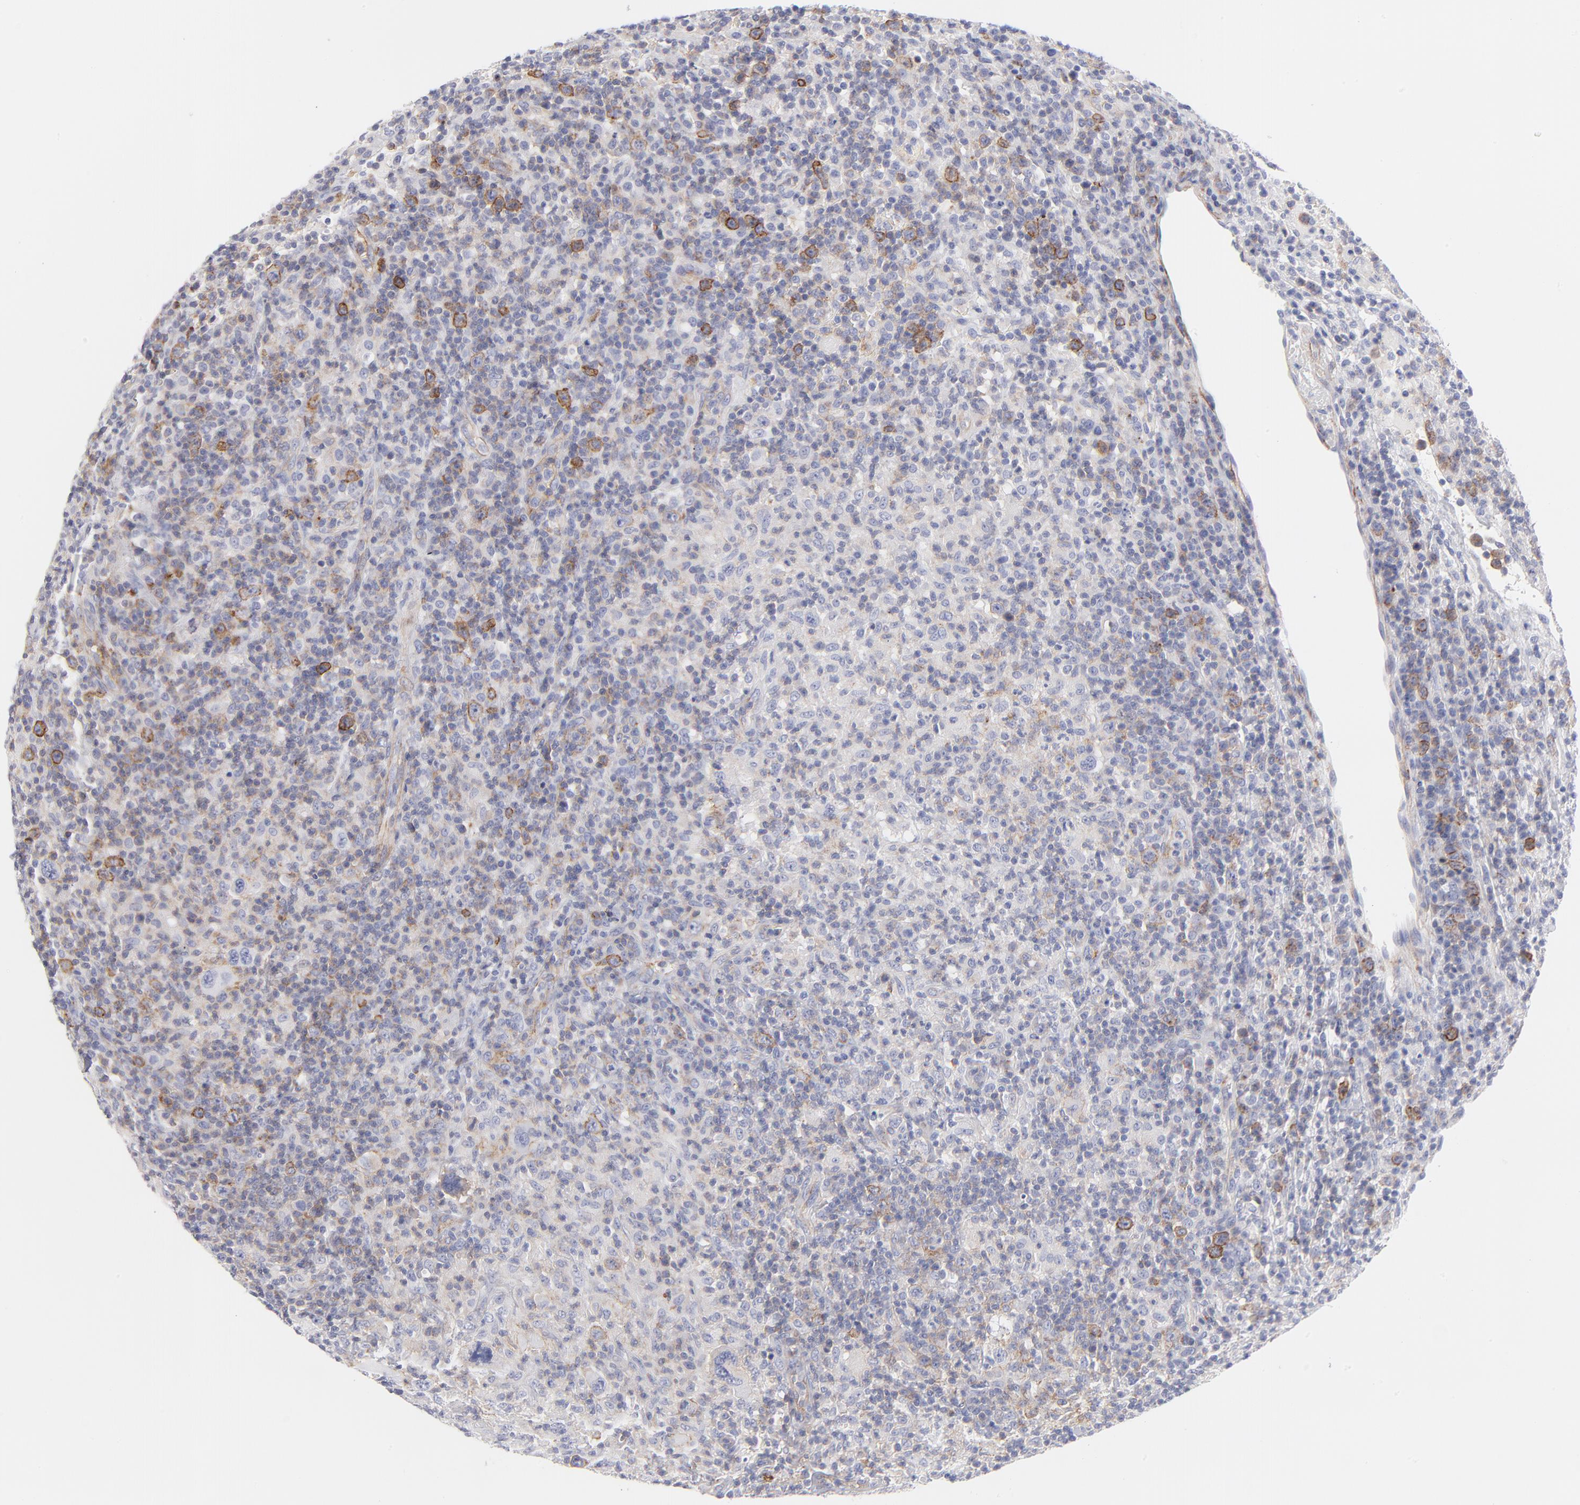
{"staining": {"intensity": "moderate", "quantity": "<25%", "location": "cytoplasmic/membranous"}, "tissue": "lymphoma", "cell_type": "Tumor cells", "image_type": "cancer", "snomed": [{"axis": "morphology", "description": "Hodgkin's disease, NOS"}, {"axis": "topography", "description": "Lymph node"}], "caption": "Approximately <25% of tumor cells in human Hodgkin's disease reveal moderate cytoplasmic/membranous protein staining as visualized by brown immunohistochemical staining.", "gene": "ACTA2", "patient": {"sex": "male", "age": 65}}